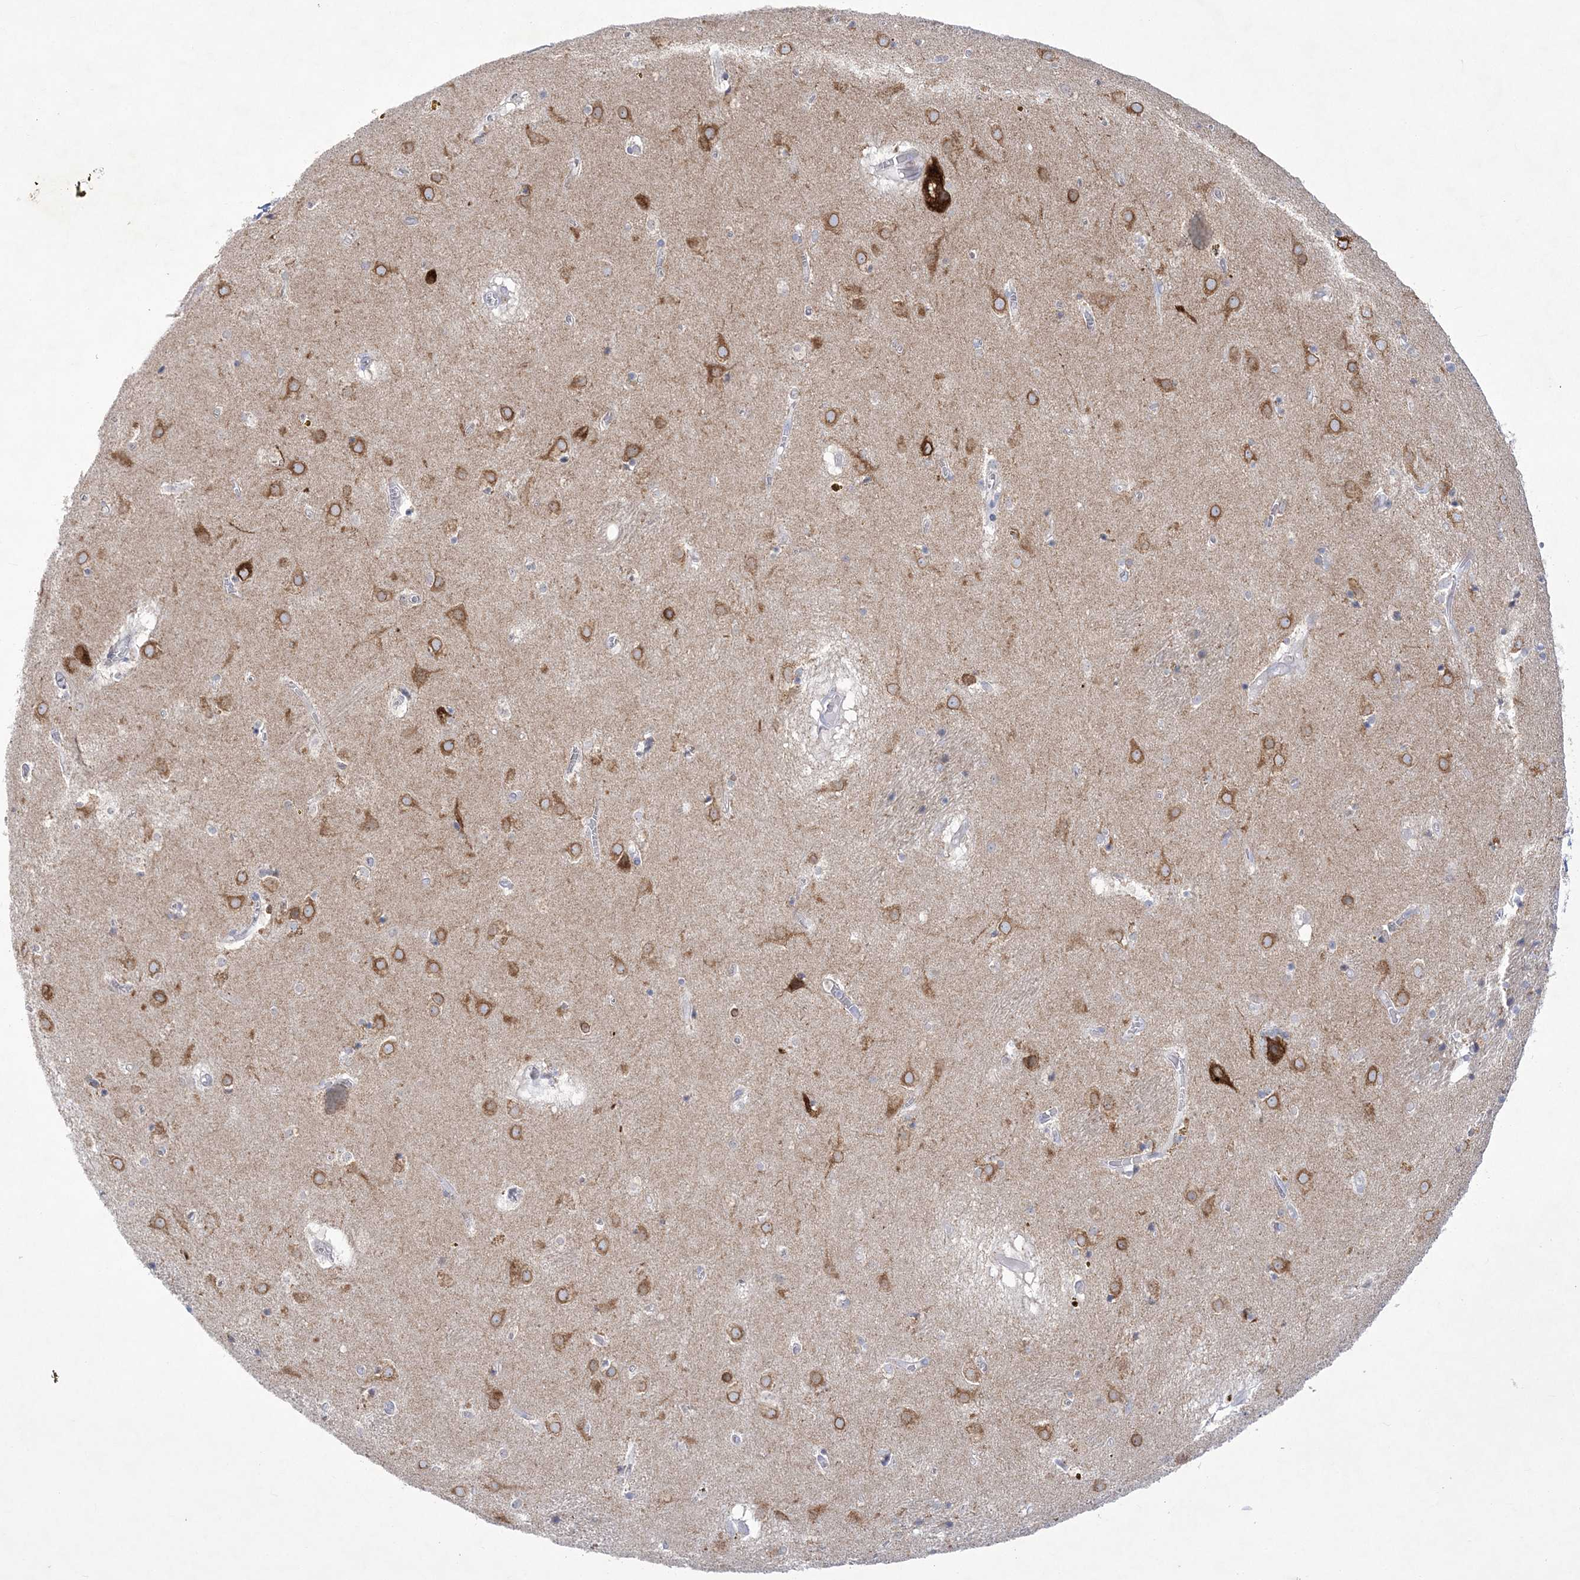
{"staining": {"intensity": "moderate", "quantity": "<25%", "location": "cytoplasmic/membranous"}, "tissue": "caudate", "cell_type": "Glial cells", "image_type": "normal", "snomed": [{"axis": "morphology", "description": "Normal tissue, NOS"}, {"axis": "topography", "description": "Lateral ventricle wall"}], "caption": "Brown immunohistochemical staining in normal caudate exhibits moderate cytoplasmic/membranous expression in approximately <25% of glial cells.", "gene": "WDR27", "patient": {"sex": "male", "age": 70}}